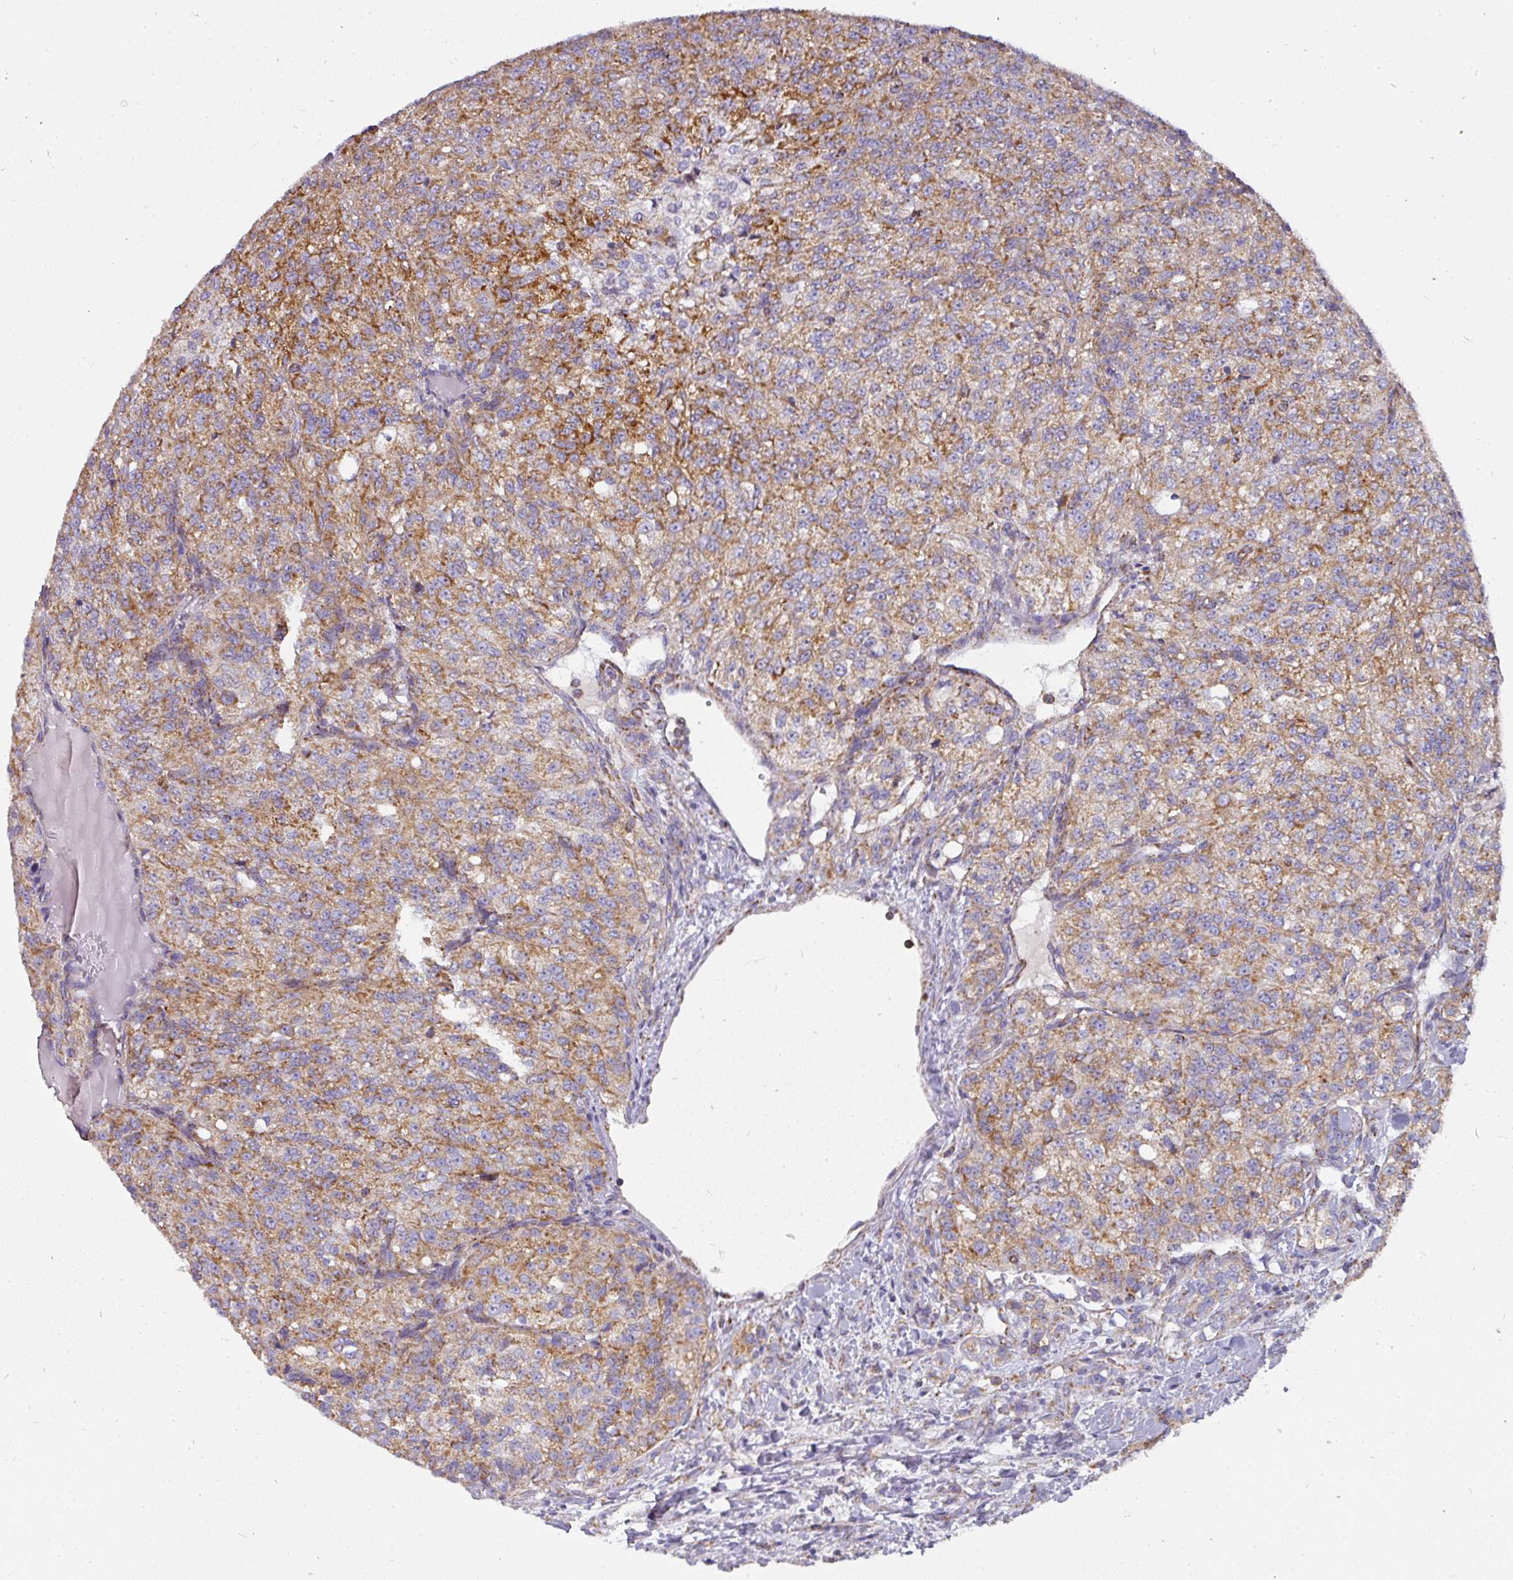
{"staining": {"intensity": "moderate", "quantity": ">75%", "location": "cytoplasmic/membranous"}, "tissue": "renal cancer", "cell_type": "Tumor cells", "image_type": "cancer", "snomed": [{"axis": "morphology", "description": "Adenocarcinoma, NOS"}, {"axis": "topography", "description": "Kidney"}], "caption": "A medium amount of moderate cytoplasmic/membranous staining is seen in approximately >75% of tumor cells in renal cancer tissue.", "gene": "UQCRFS1", "patient": {"sex": "female", "age": 63}}